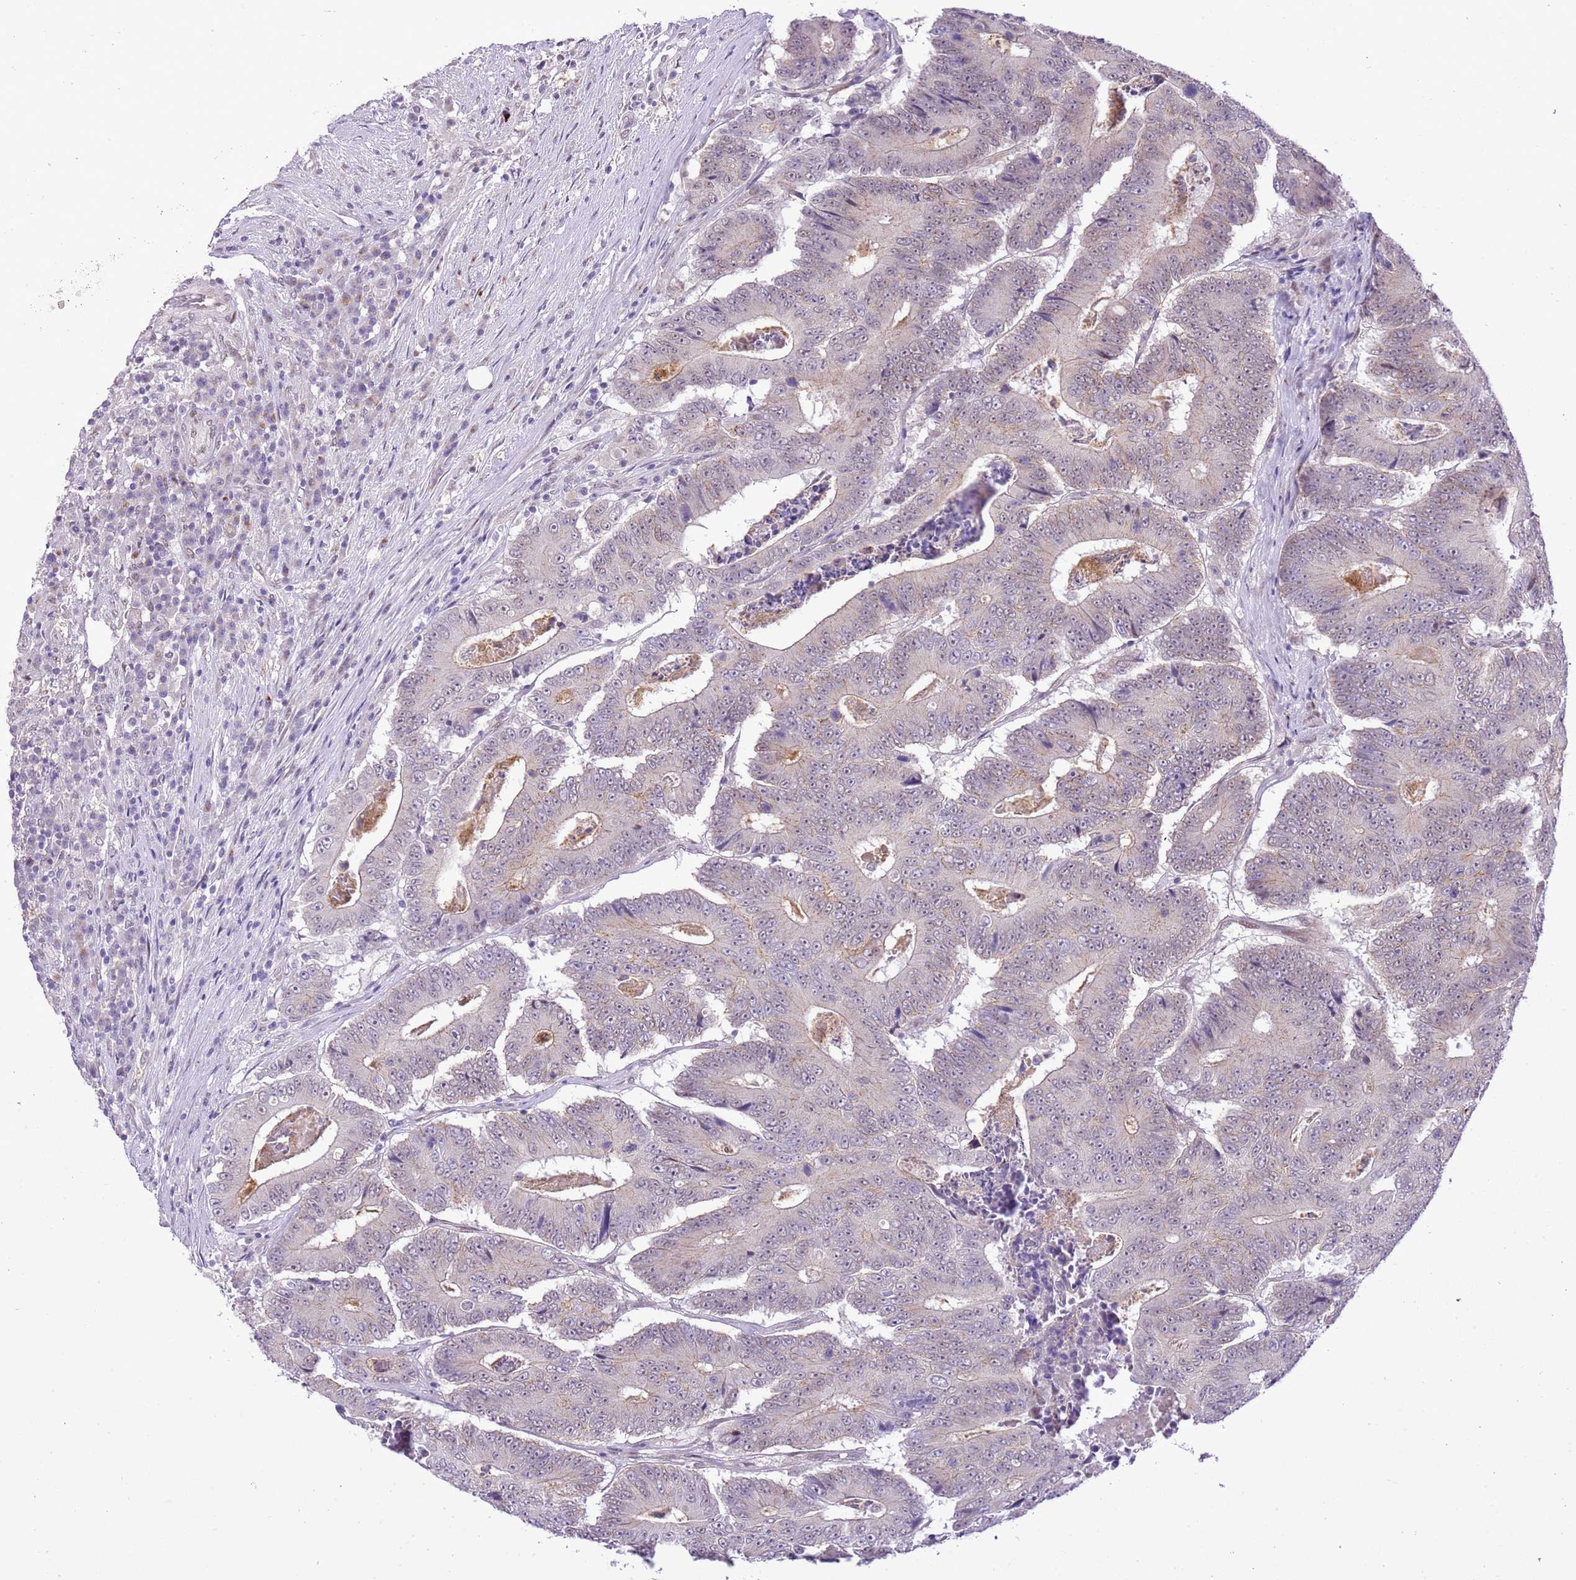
{"staining": {"intensity": "weak", "quantity": "<25%", "location": "cytoplasmic/membranous"}, "tissue": "colorectal cancer", "cell_type": "Tumor cells", "image_type": "cancer", "snomed": [{"axis": "morphology", "description": "Adenocarcinoma, NOS"}, {"axis": "topography", "description": "Colon"}], "caption": "Histopathology image shows no protein staining in tumor cells of colorectal adenocarcinoma tissue.", "gene": "NACC2", "patient": {"sex": "male", "age": 83}}